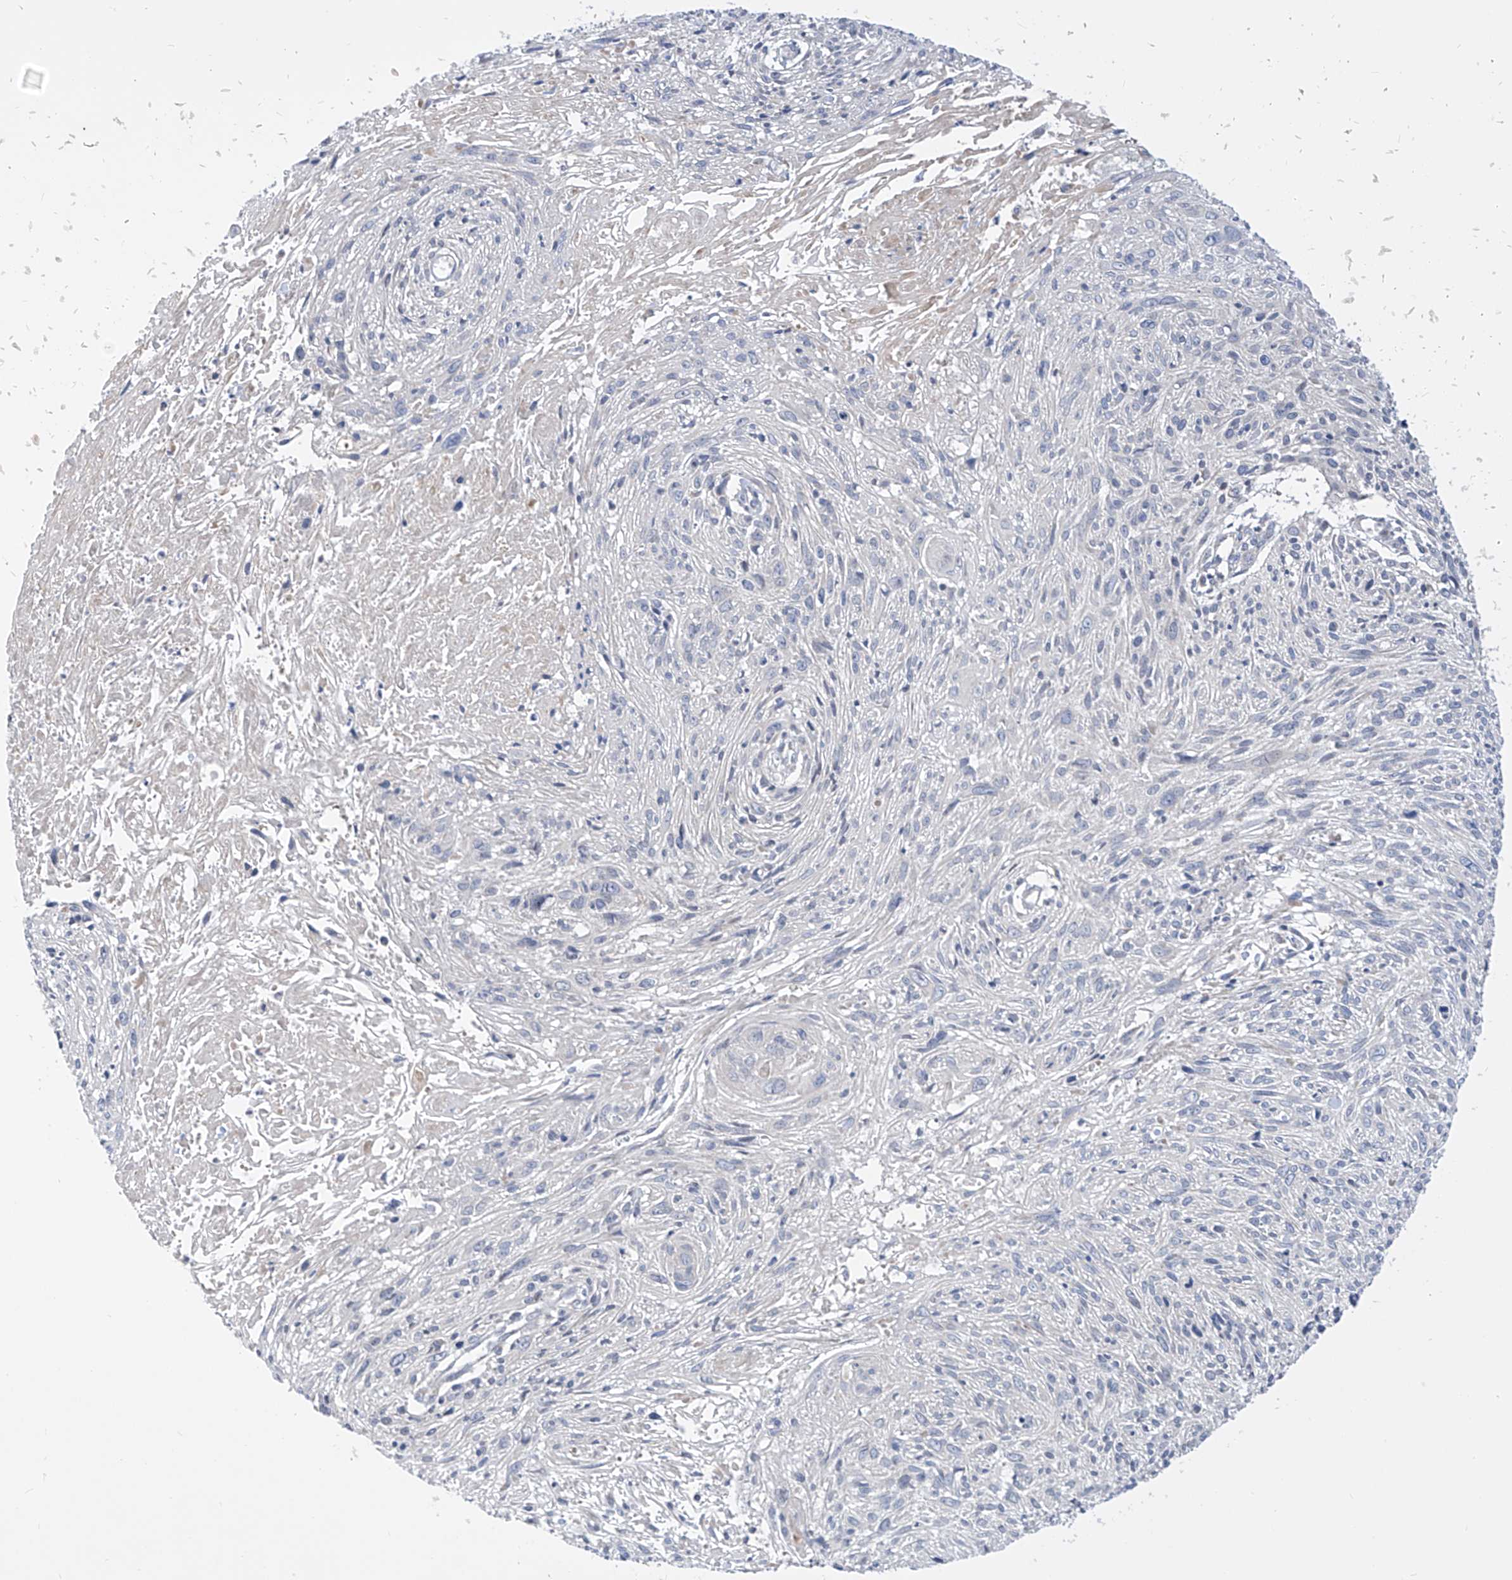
{"staining": {"intensity": "negative", "quantity": "none", "location": "none"}, "tissue": "cervical cancer", "cell_type": "Tumor cells", "image_type": "cancer", "snomed": [{"axis": "morphology", "description": "Squamous cell carcinoma, NOS"}, {"axis": "topography", "description": "Cervix"}], "caption": "A histopathology image of human squamous cell carcinoma (cervical) is negative for staining in tumor cells. Nuclei are stained in blue.", "gene": "UFL1", "patient": {"sex": "female", "age": 51}}